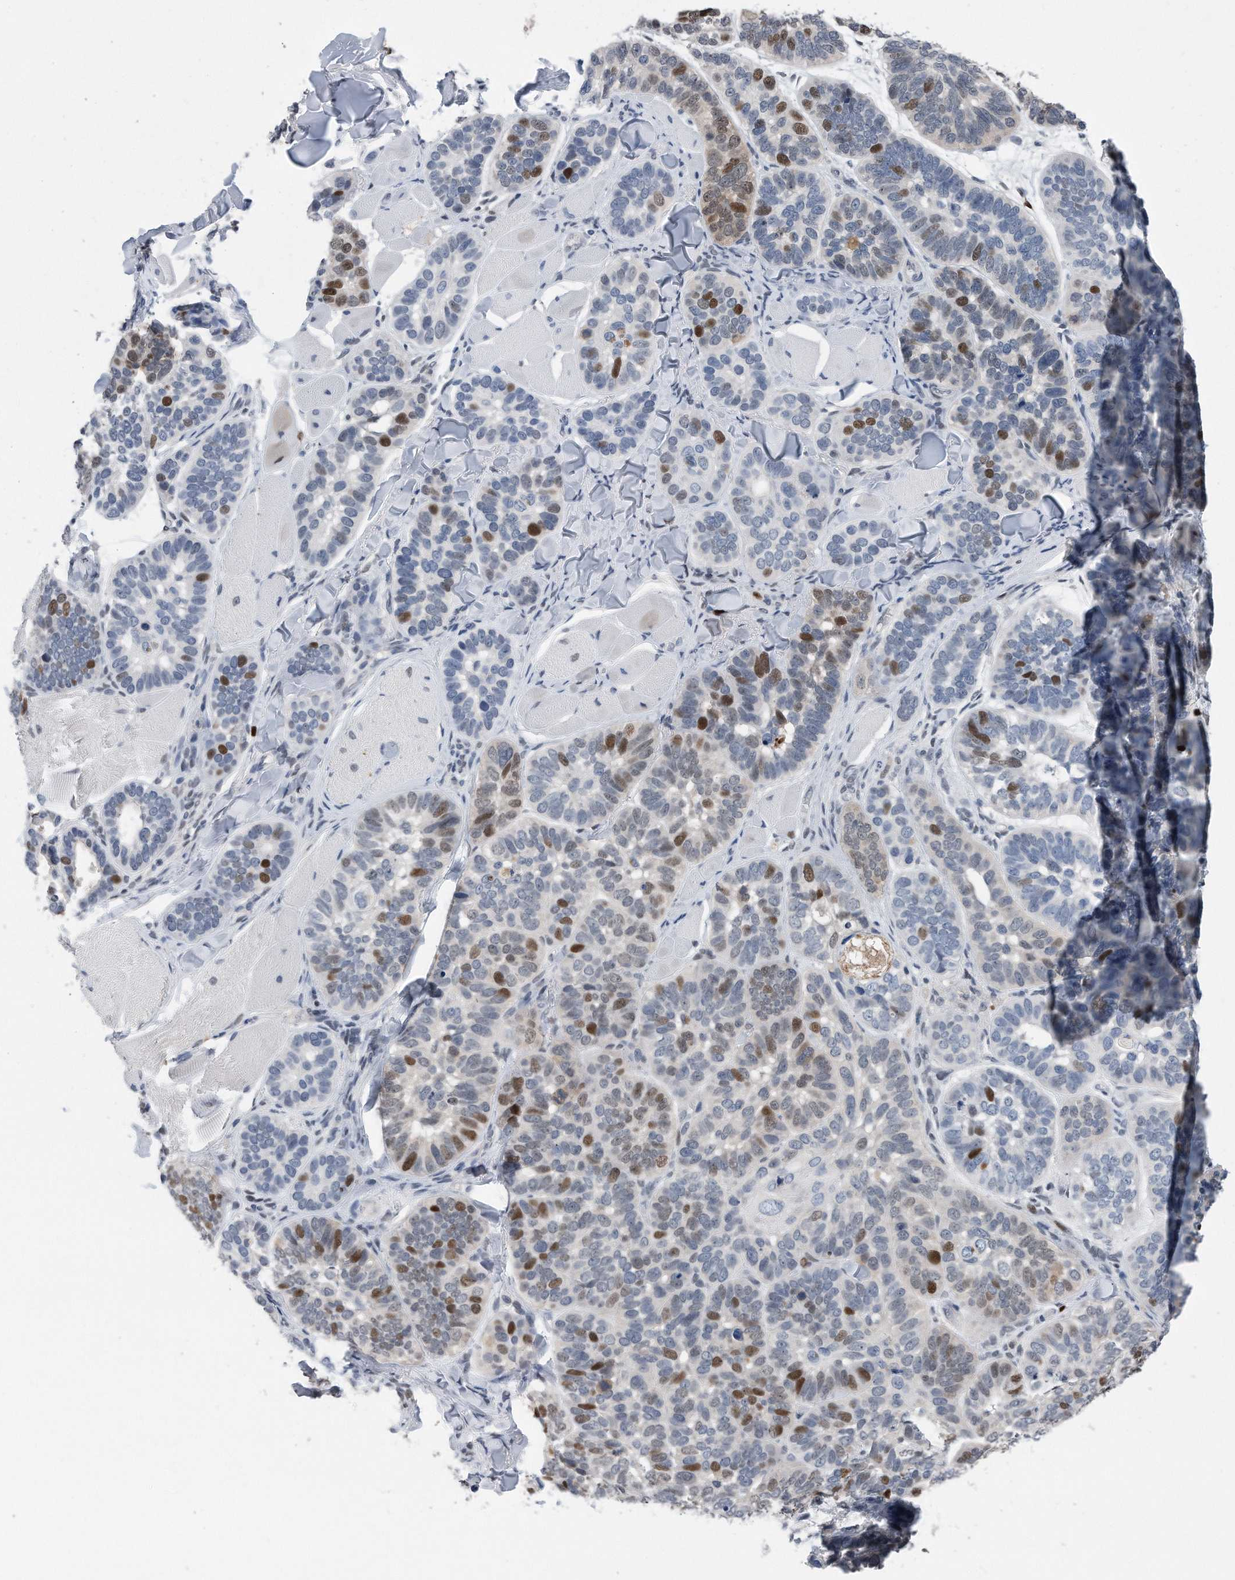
{"staining": {"intensity": "strong", "quantity": "<25%", "location": "nuclear"}, "tissue": "skin cancer", "cell_type": "Tumor cells", "image_type": "cancer", "snomed": [{"axis": "morphology", "description": "Basal cell carcinoma"}, {"axis": "topography", "description": "Skin"}], "caption": "Human basal cell carcinoma (skin) stained with a protein marker exhibits strong staining in tumor cells.", "gene": "PCNA", "patient": {"sex": "male", "age": 62}}